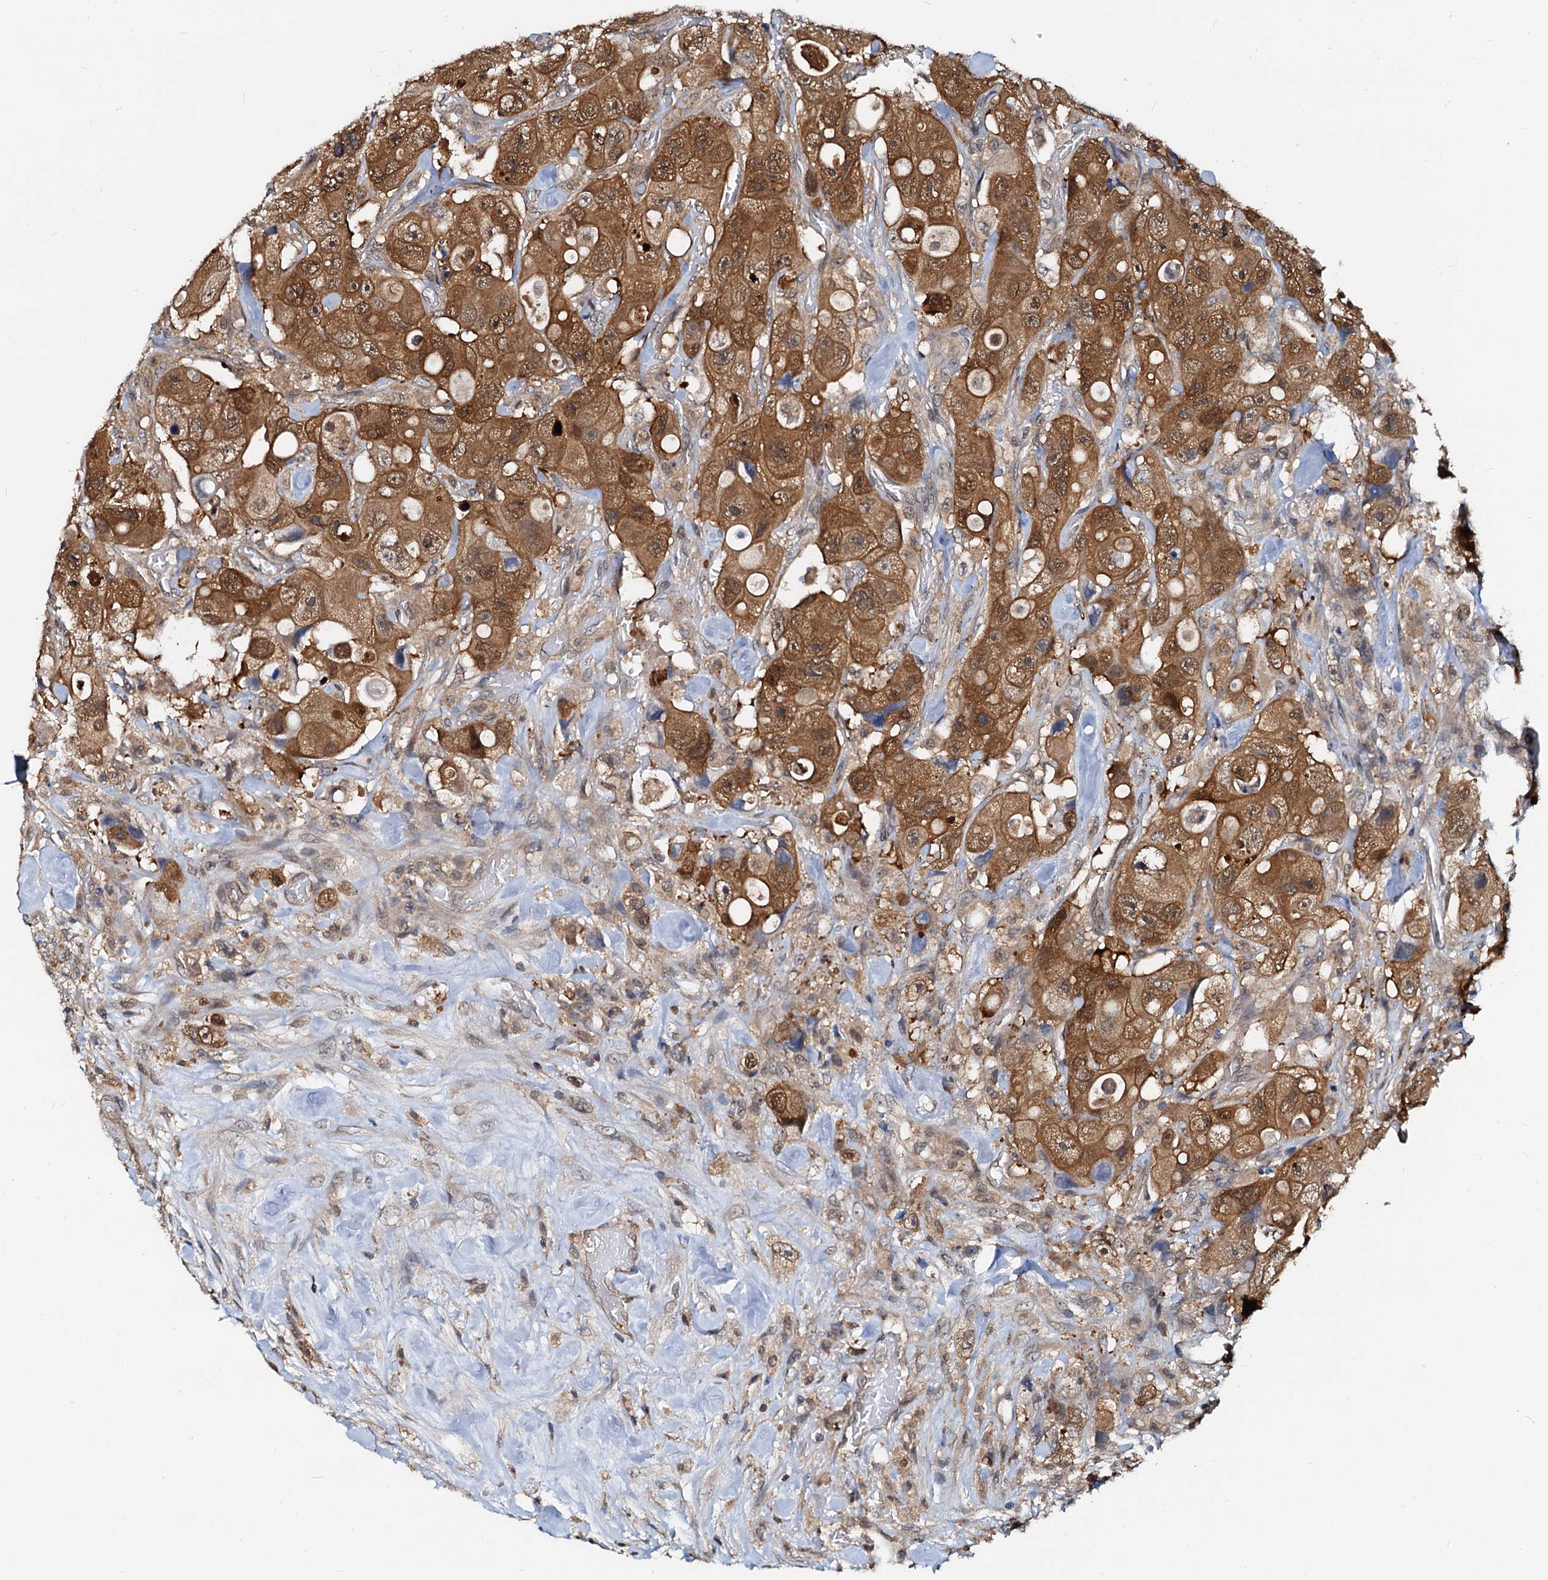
{"staining": {"intensity": "strong", "quantity": ">75%", "location": "cytoplasmic/membranous"}, "tissue": "colorectal cancer", "cell_type": "Tumor cells", "image_type": "cancer", "snomed": [{"axis": "morphology", "description": "Adenocarcinoma, NOS"}, {"axis": "topography", "description": "Colon"}], "caption": "The histopathology image demonstrates a brown stain indicating the presence of a protein in the cytoplasmic/membranous of tumor cells in colorectal cancer.", "gene": "PTGES3", "patient": {"sex": "female", "age": 46}}